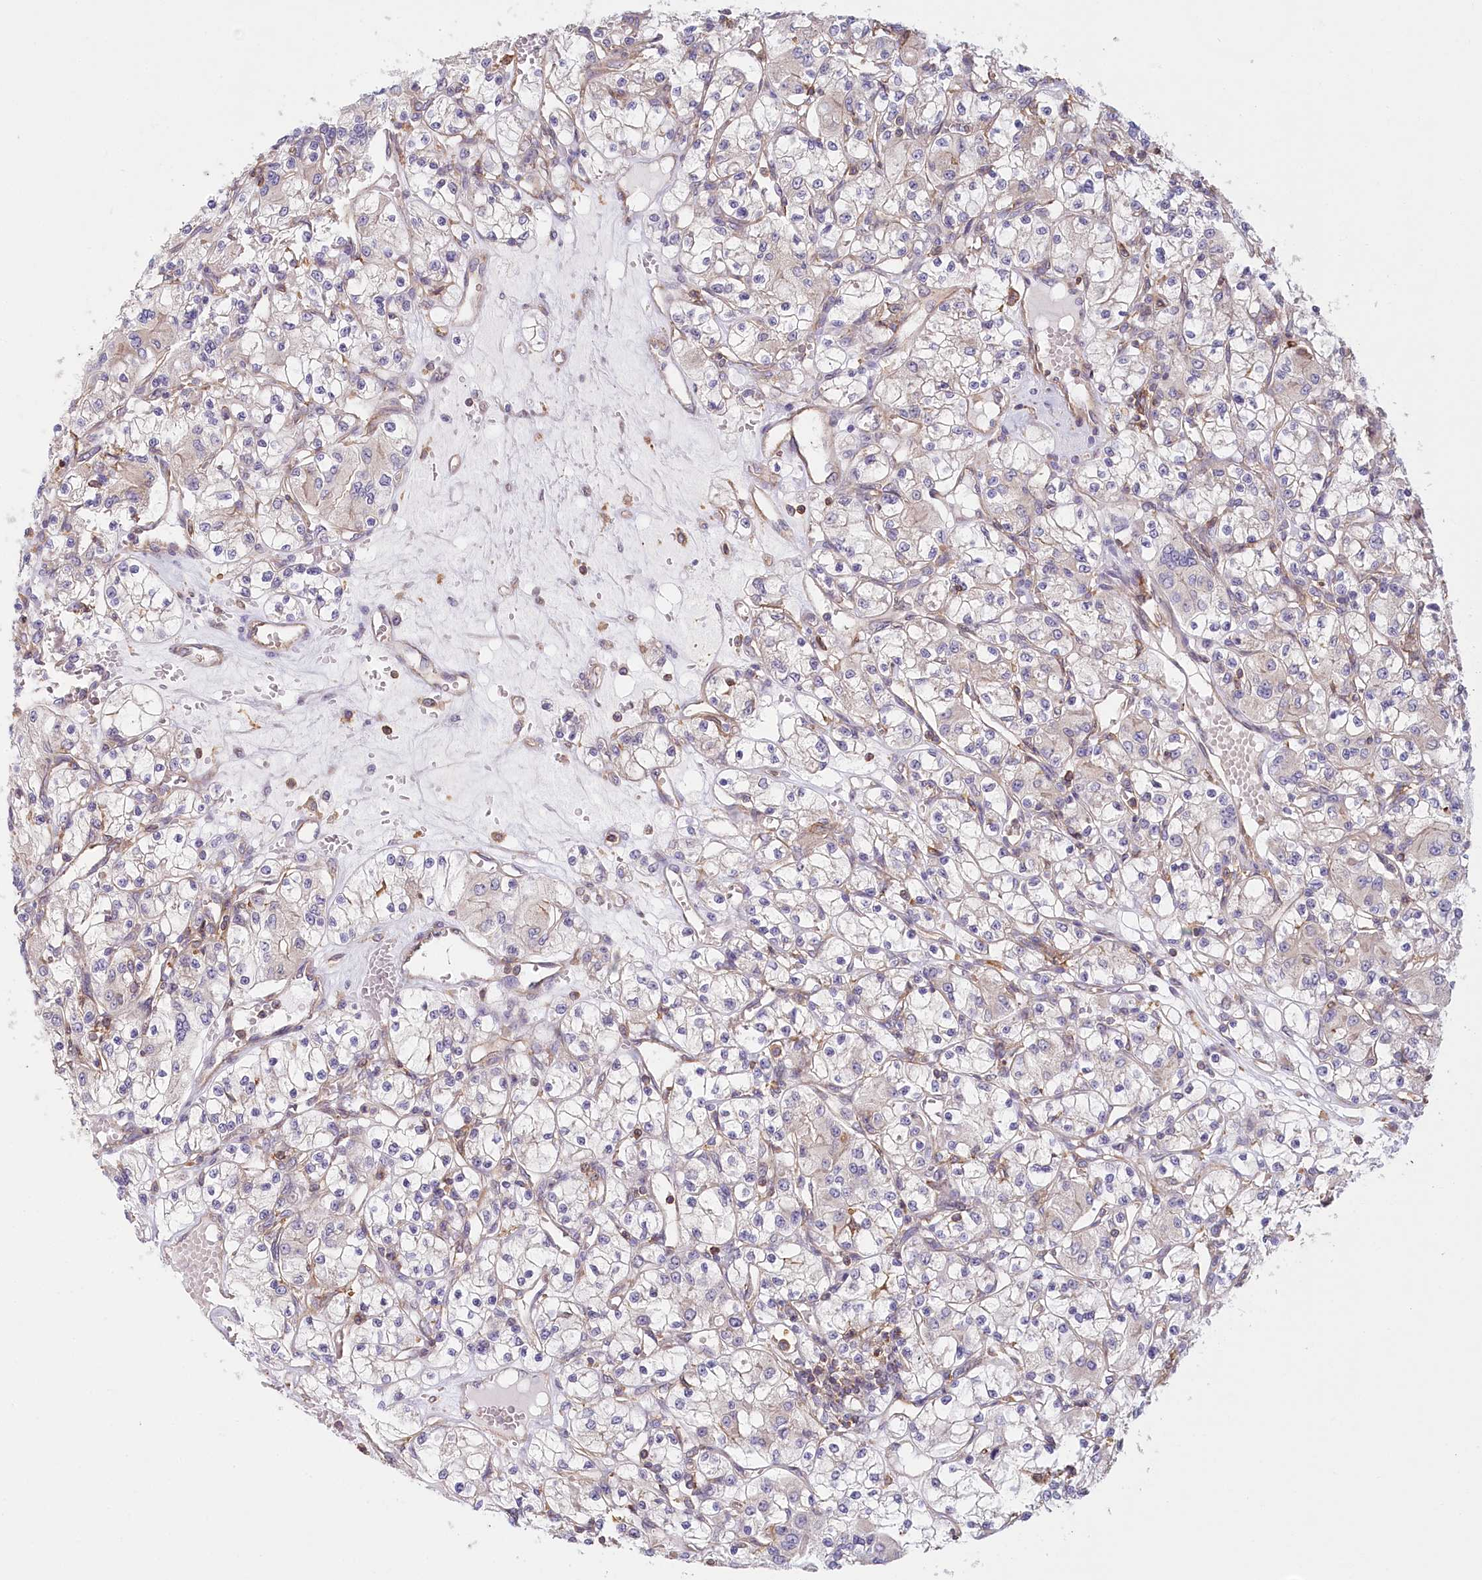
{"staining": {"intensity": "negative", "quantity": "none", "location": "none"}, "tissue": "renal cancer", "cell_type": "Tumor cells", "image_type": "cancer", "snomed": [{"axis": "morphology", "description": "Adenocarcinoma, NOS"}, {"axis": "topography", "description": "Kidney"}], "caption": "High power microscopy histopathology image of an immunohistochemistry micrograph of renal adenocarcinoma, revealing no significant expression in tumor cells. (Brightfield microscopy of DAB (3,3'-diaminobenzidine) IHC at high magnification).", "gene": "UMPS", "patient": {"sex": "female", "age": 59}}